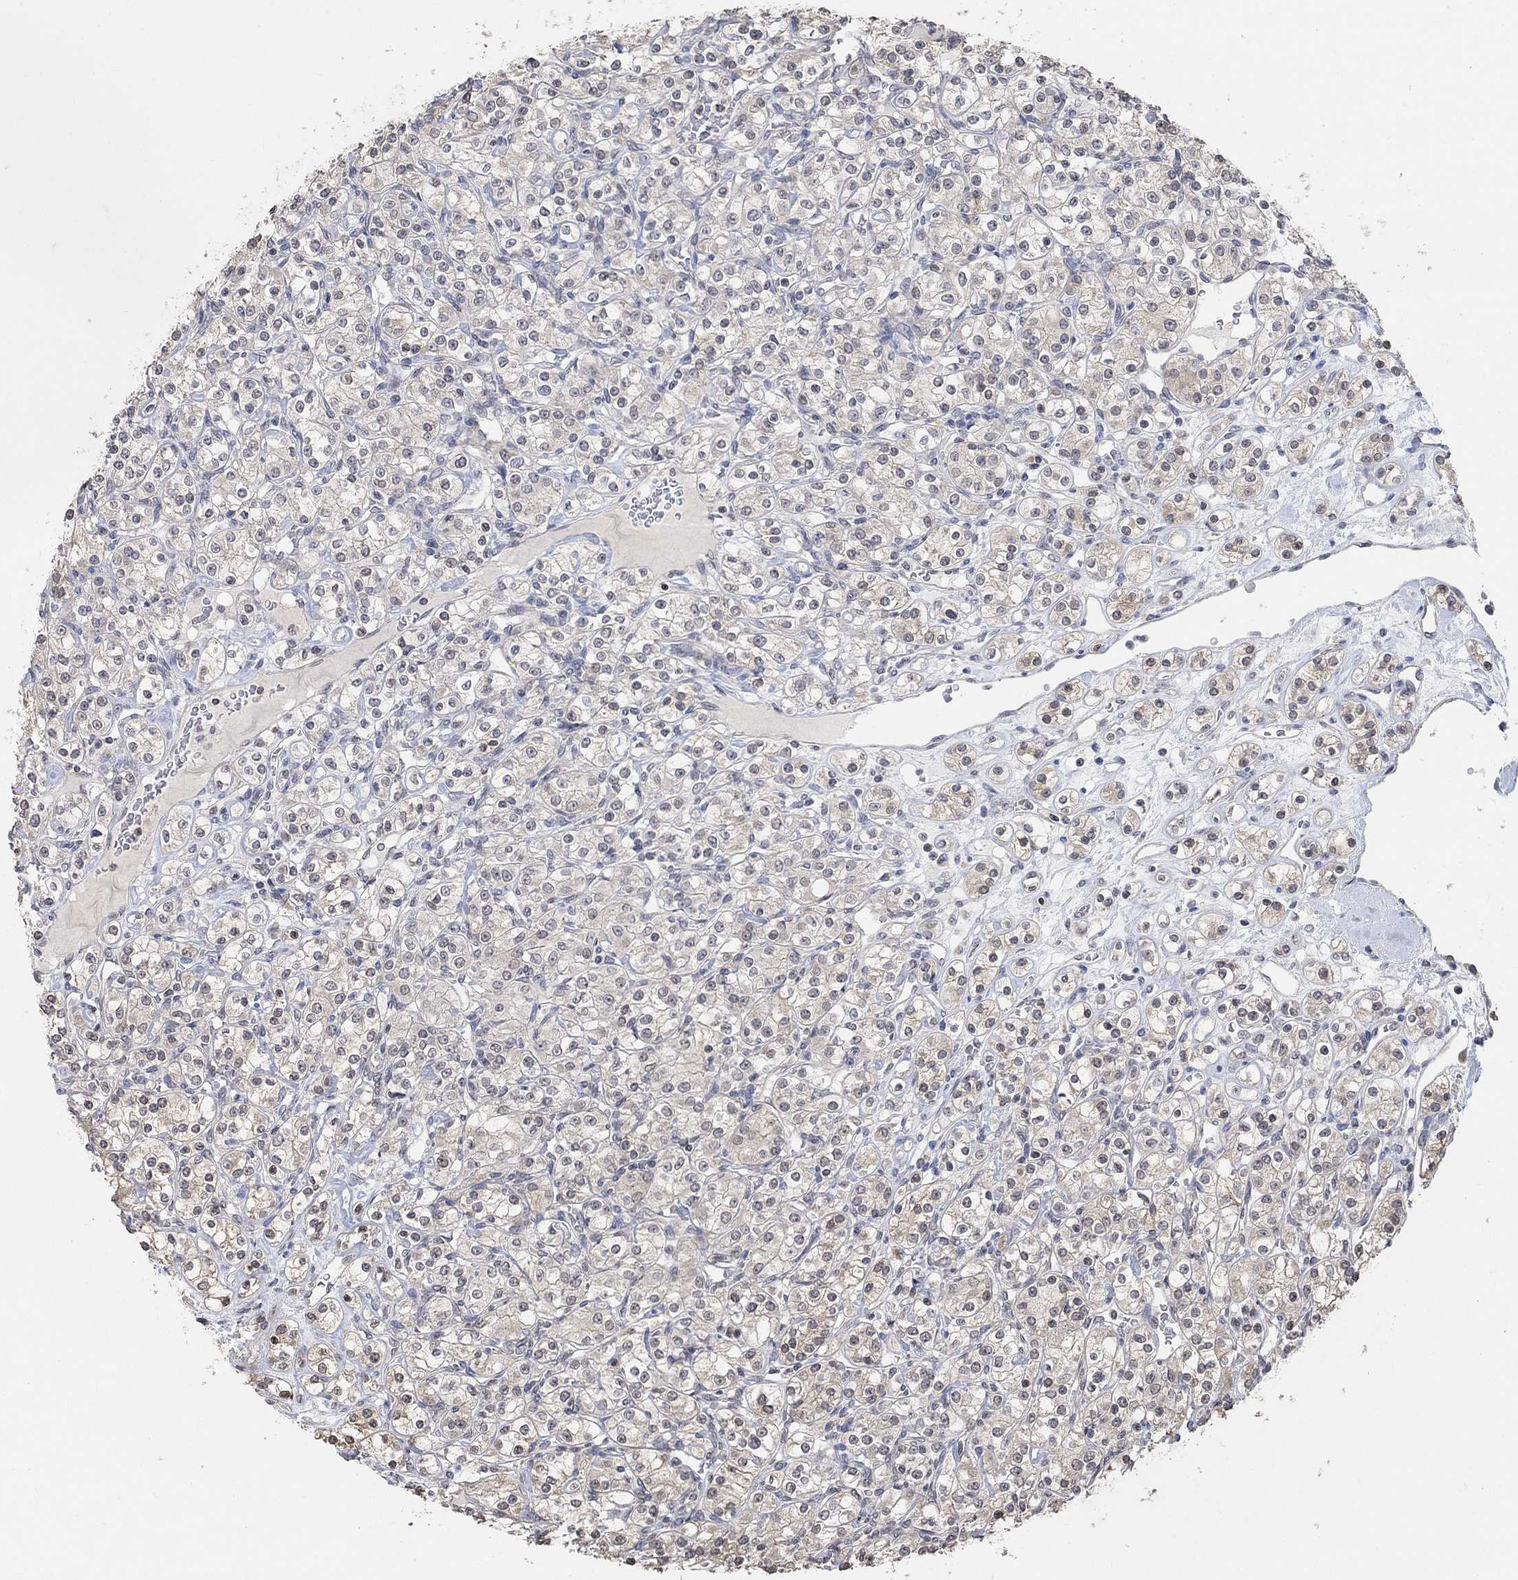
{"staining": {"intensity": "weak", "quantity": "<25%", "location": "cytoplasmic/membranous"}, "tissue": "renal cancer", "cell_type": "Tumor cells", "image_type": "cancer", "snomed": [{"axis": "morphology", "description": "Adenocarcinoma, NOS"}, {"axis": "topography", "description": "Kidney"}], "caption": "There is no significant expression in tumor cells of renal cancer.", "gene": "UNC5B", "patient": {"sex": "male", "age": 77}}